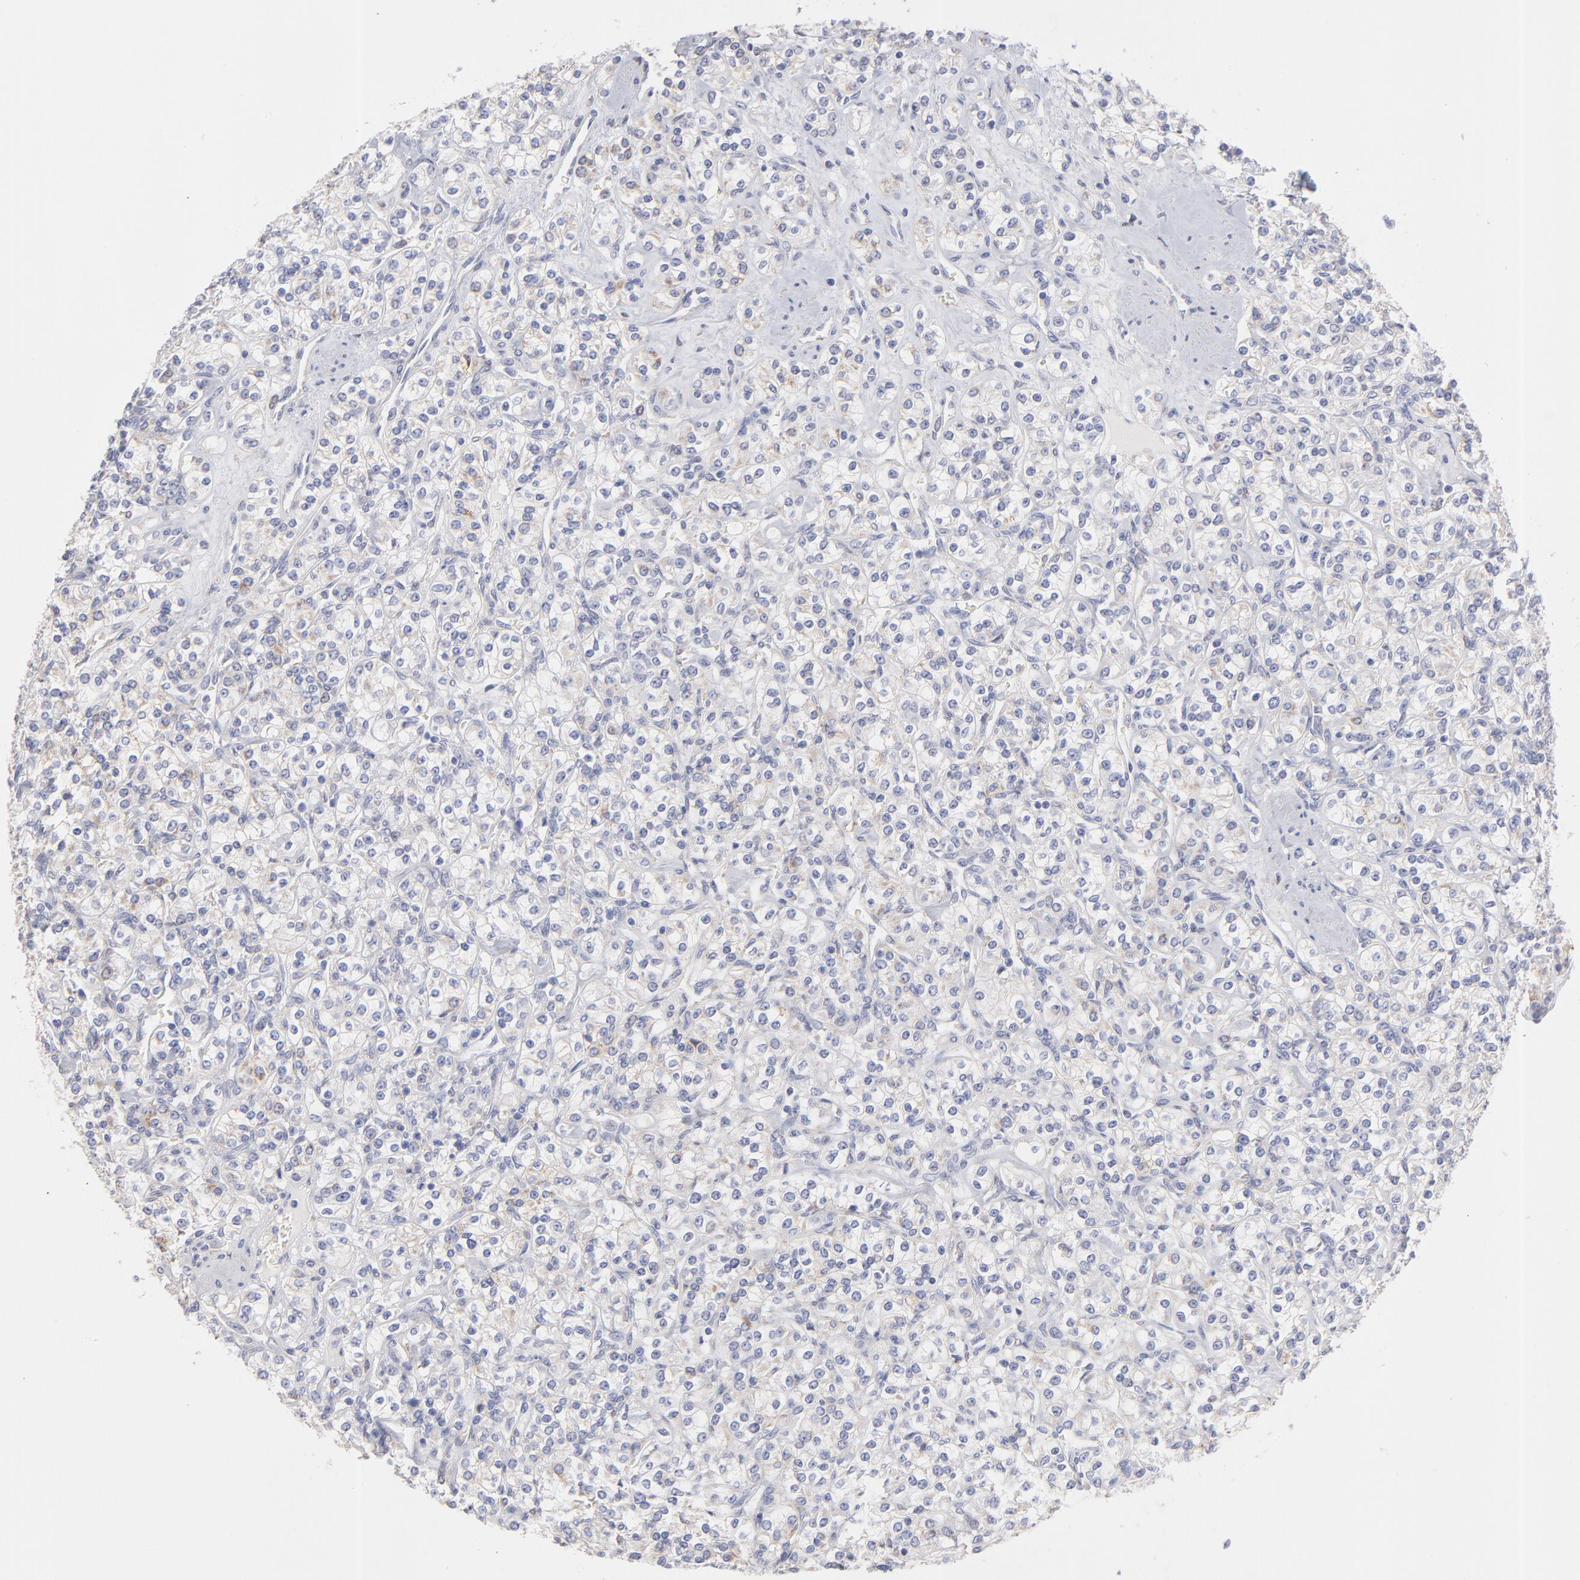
{"staining": {"intensity": "negative", "quantity": "none", "location": "none"}, "tissue": "renal cancer", "cell_type": "Tumor cells", "image_type": "cancer", "snomed": [{"axis": "morphology", "description": "Adenocarcinoma, NOS"}, {"axis": "topography", "description": "Kidney"}], "caption": "Micrograph shows no protein positivity in tumor cells of renal cancer (adenocarcinoma) tissue.", "gene": "TST", "patient": {"sex": "male", "age": 77}}